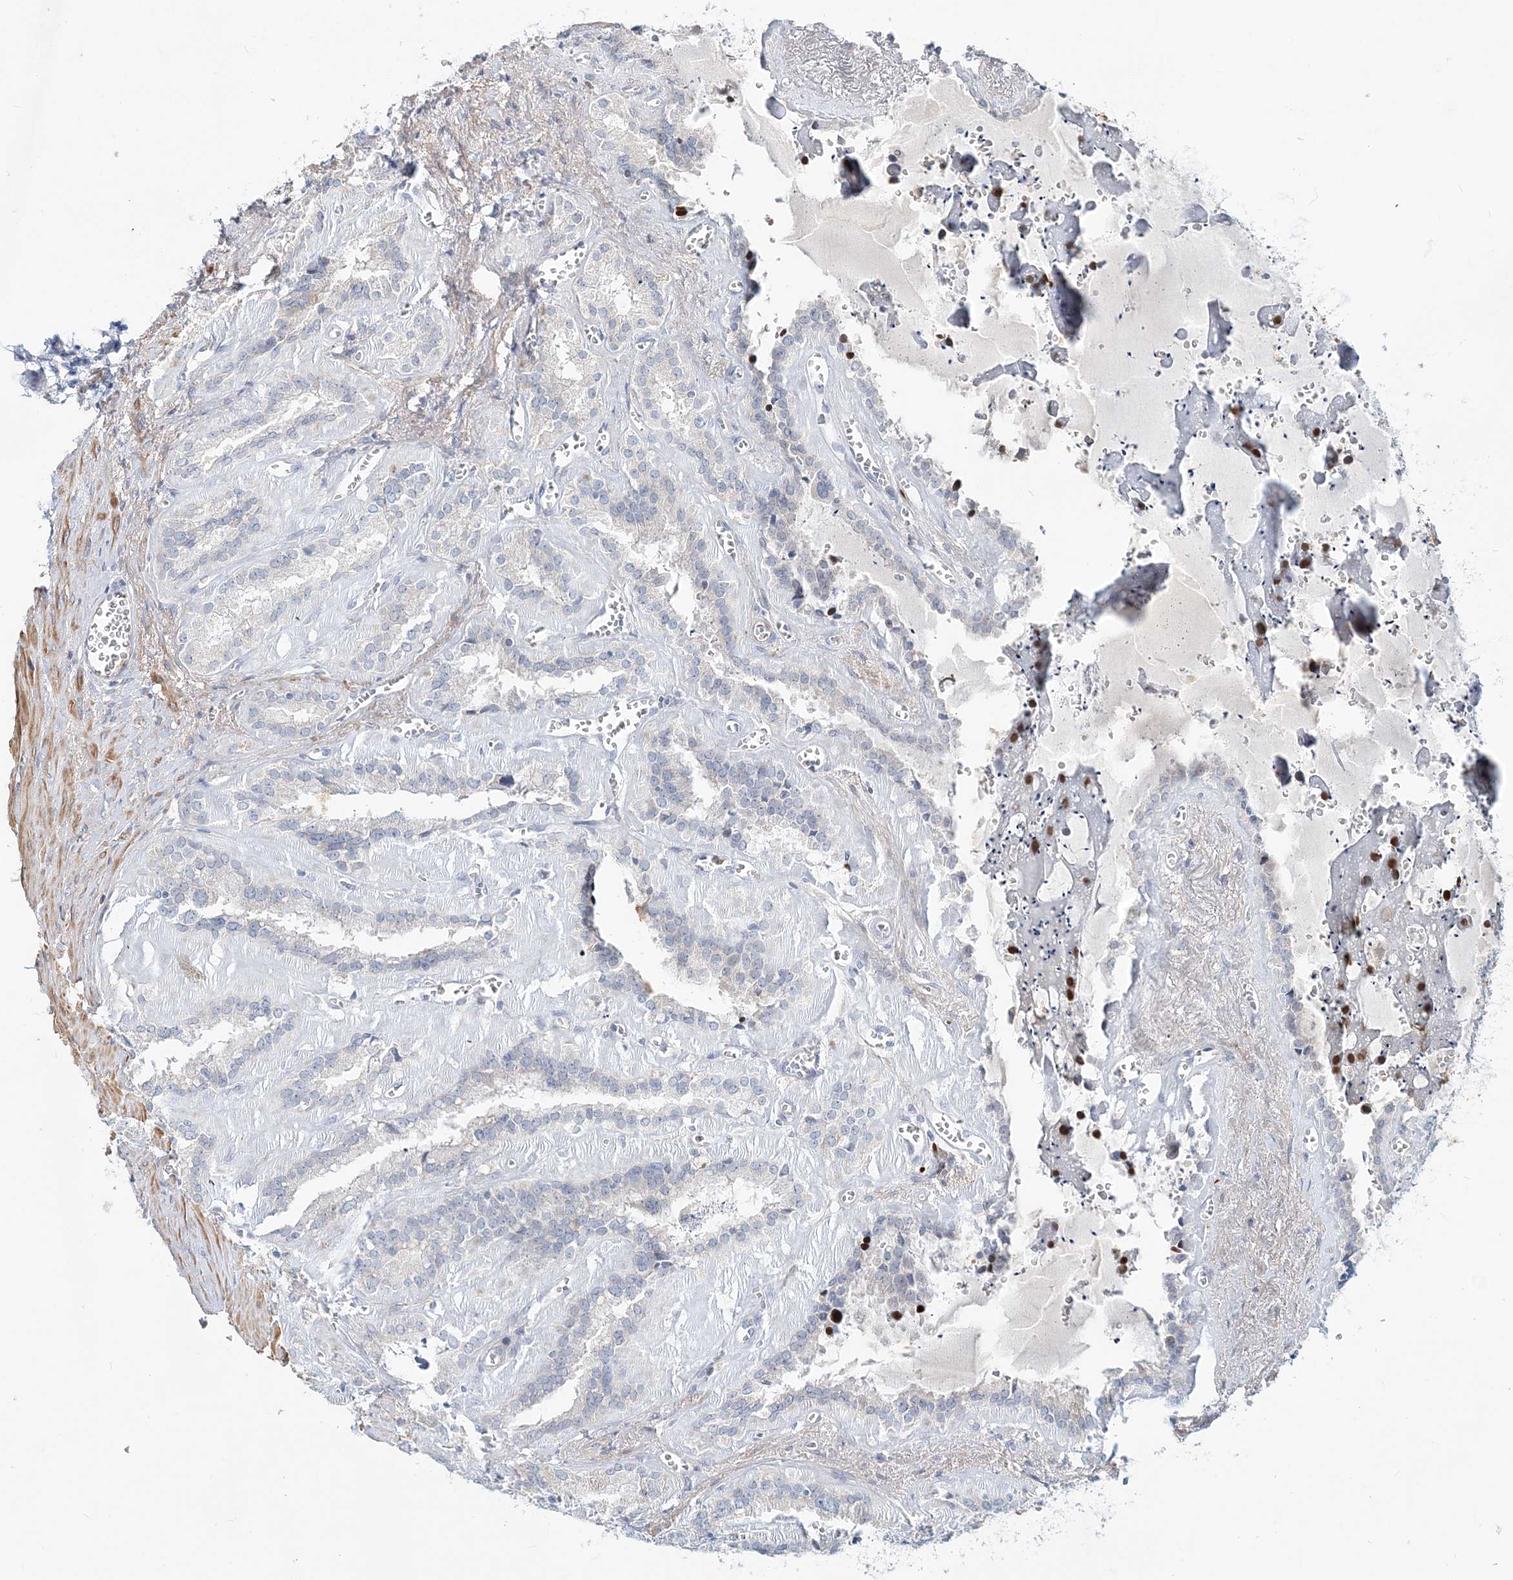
{"staining": {"intensity": "negative", "quantity": "none", "location": "none"}, "tissue": "seminal vesicle", "cell_type": "Glandular cells", "image_type": "normal", "snomed": [{"axis": "morphology", "description": "Normal tissue, NOS"}, {"axis": "topography", "description": "Prostate"}, {"axis": "topography", "description": "Seminal veicle"}], "caption": "Micrograph shows no significant protein positivity in glandular cells of unremarkable seminal vesicle.", "gene": "DNAH5", "patient": {"sex": "male", "age": 59}}